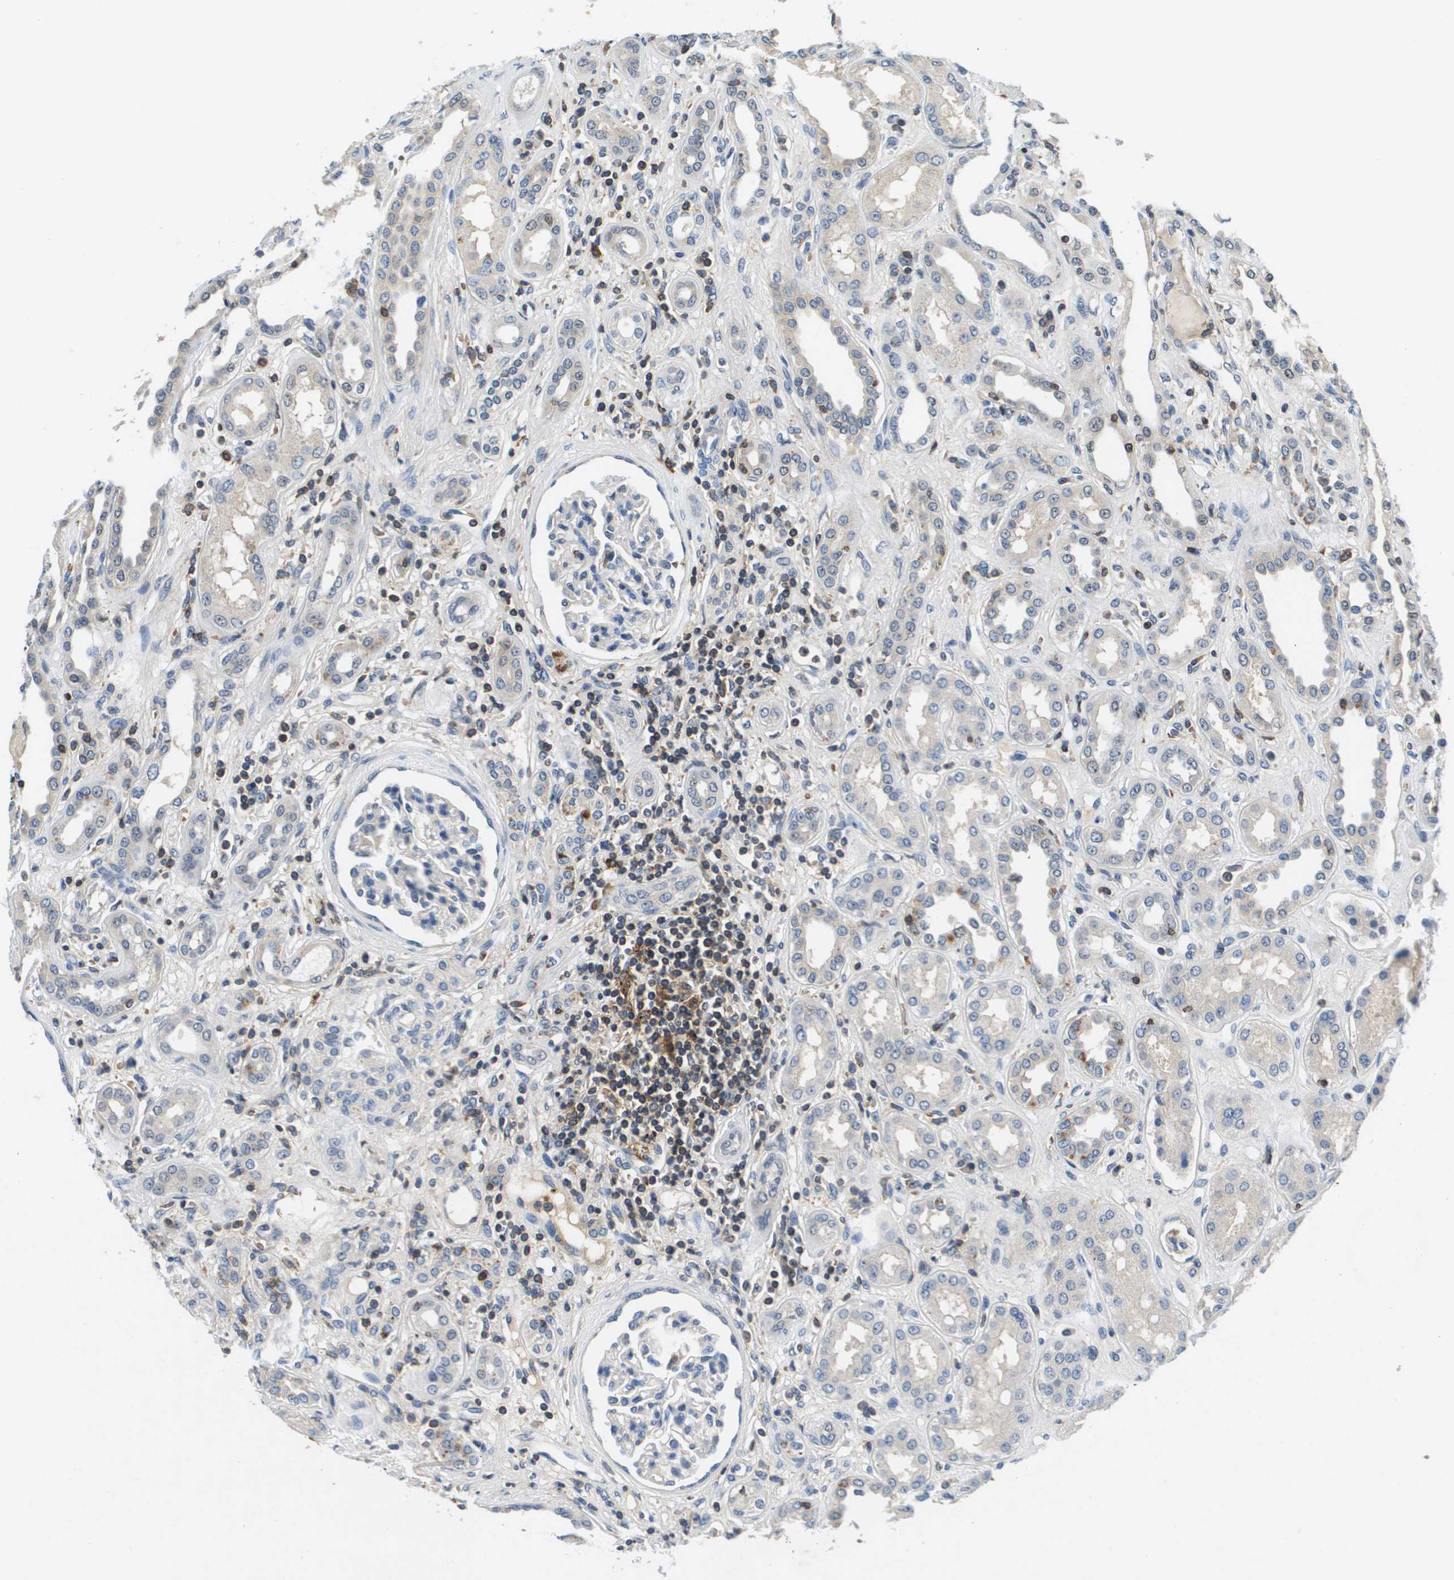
{"staining": {"intensity": "negative", "quantity": "none", "location": "none"}, "tissue": "kidney", "cell_type": "Cells in glomeruli", "image_type": "normal", "snomed": [{"axis": "morphology", "description": "Normal tissue, NOS"}, {"axis": "topography", "description": "Kidney"}], "caption": "A micrograph of kidney stained for a protein shows no brown staining in cells in glomeruli.", "gene": "KCNQ5", "patient": {"sex": "male", "age": 59}}